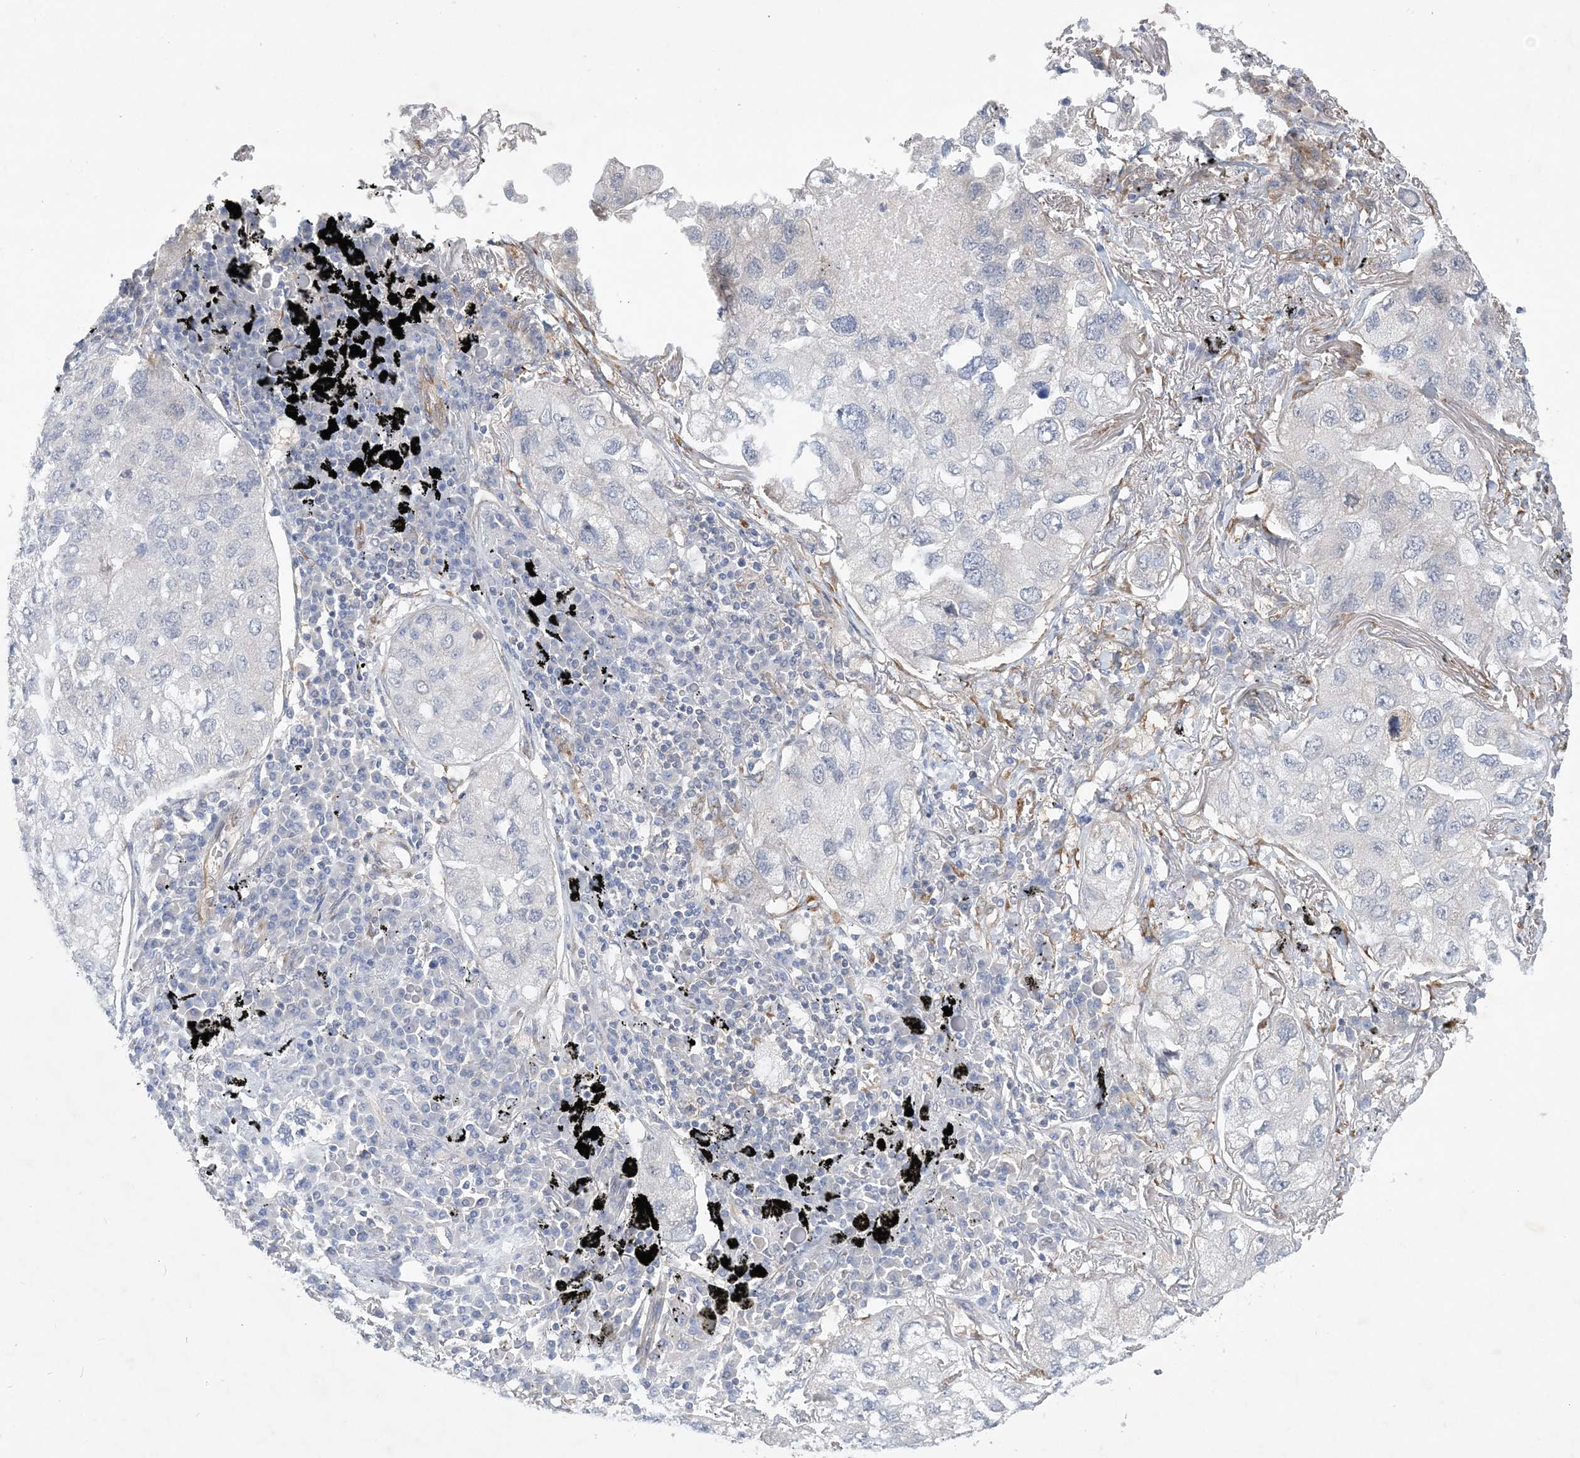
{"staining": {"intensity": "negative", "quantity": "none", "location": "none"}, "tissue": "lung cancer", "cell_type": "Tumor cells", "image_type": "cancer", "snomed": [{"axis": "morphology", "description": "Adenocarcinoma, NOS"}, {"axis": "topography", "description": "Lung"}], "caption": "IHC micrograph of neoplastic tissue: lung cancer (adenocarcinoma) stained with DAB exhibits no significant protein staining in tumor cells. (IHC, brightfield microscopy, high magnification).", "gene": "MAP4K5", "patient": {"sex": "male", "age": 65}}